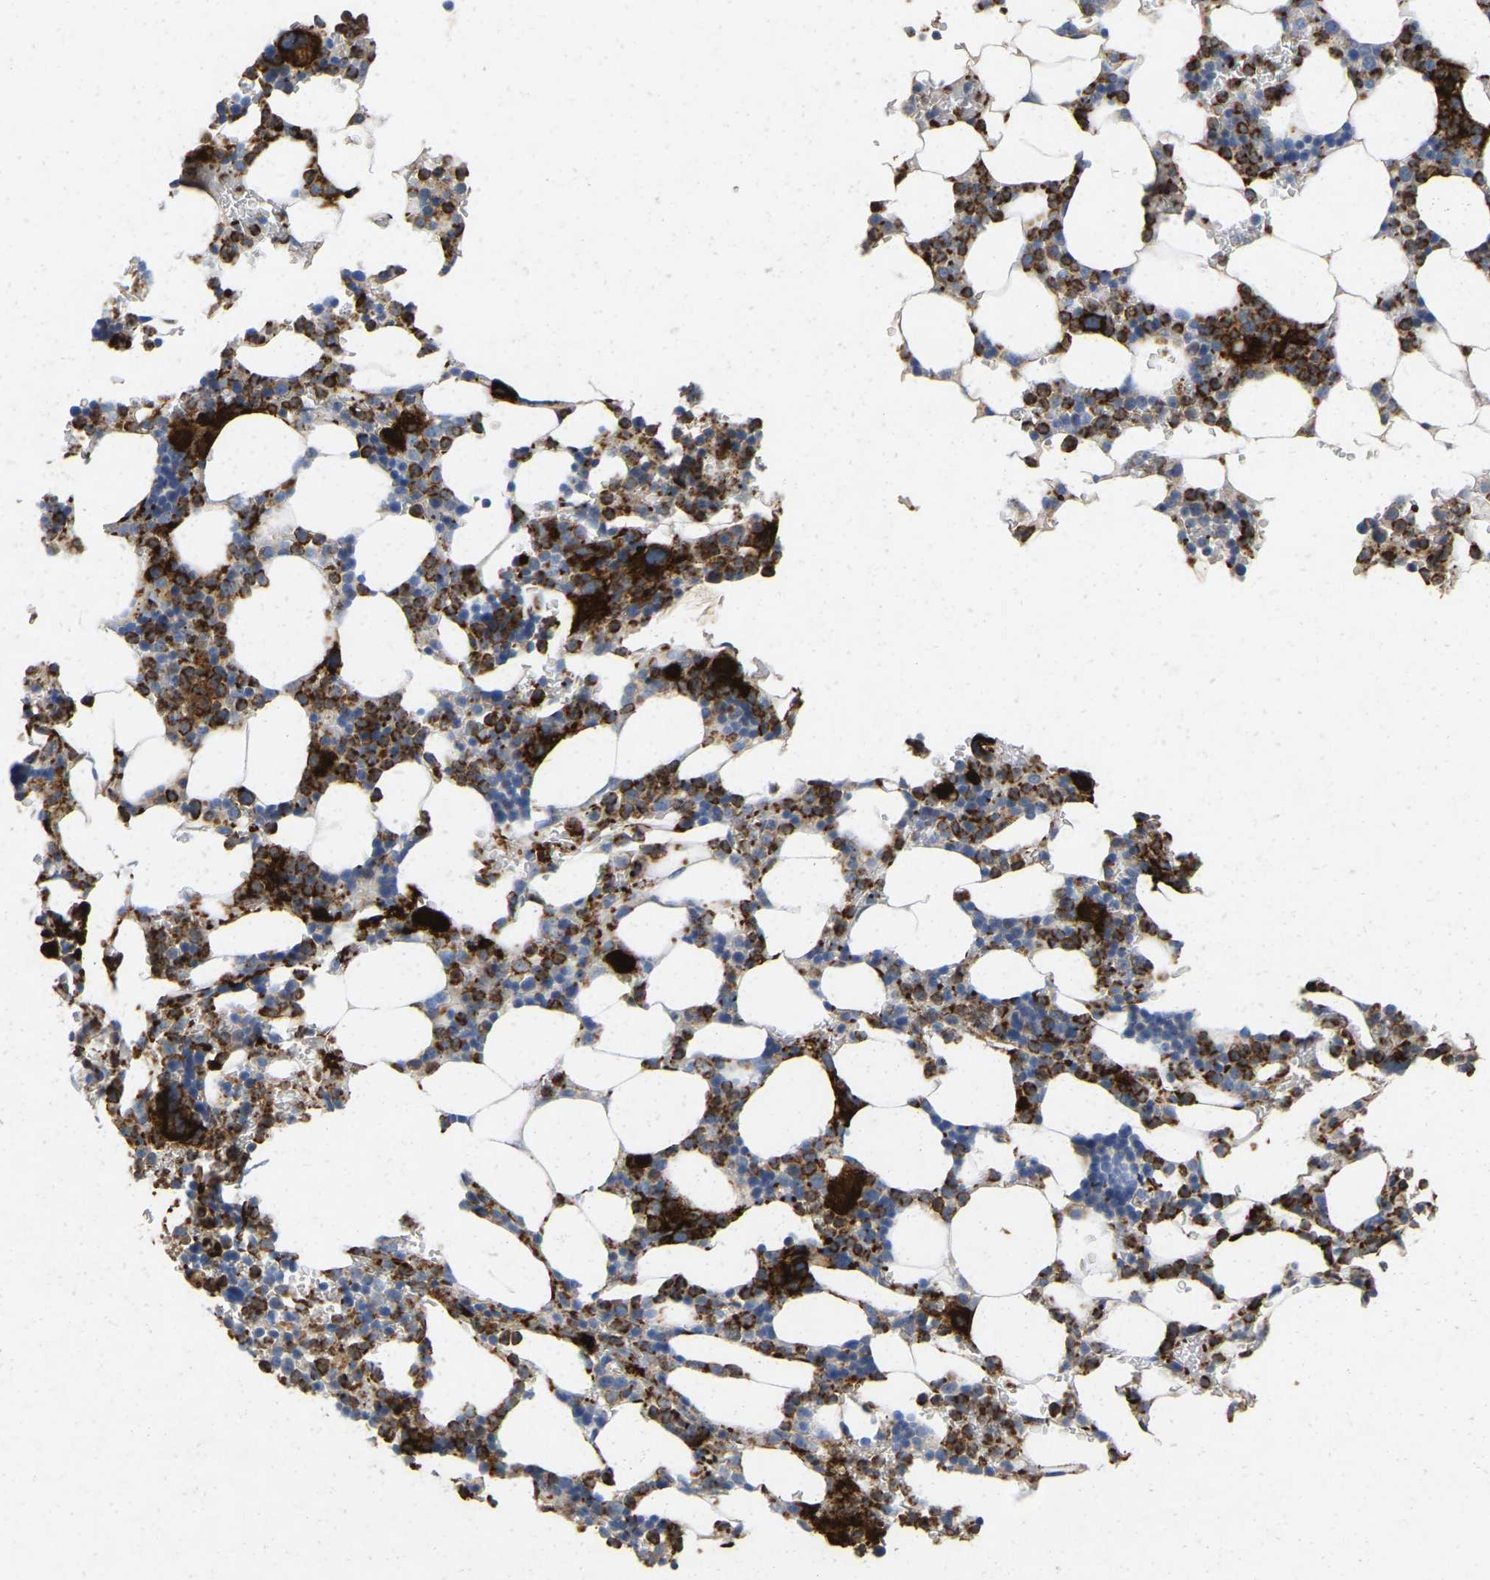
{"staining": {"intensity": "strong", "quantity": ">75%", "location": "cytoplasmic/membranous"}, "tissue": "bone marrow", "cell_type": "Hematopoietic cells", "image_type": "normal", "snomed": [{"axis": "morphology", "description": "Normal tissue, NOS"}, {"axis": "topography", "description": "Bone marrow"}], "caption": "Bone marrow stained with DAB (3,3'-diaminobenzidine) immunohistochemistry (IHC) displays high levels of strong cytoplasmic/membranous staining in approximately >75% of hematopoietic cells.", "gene": "RHEB", "patient": {"sex": "female", "age": 81}}